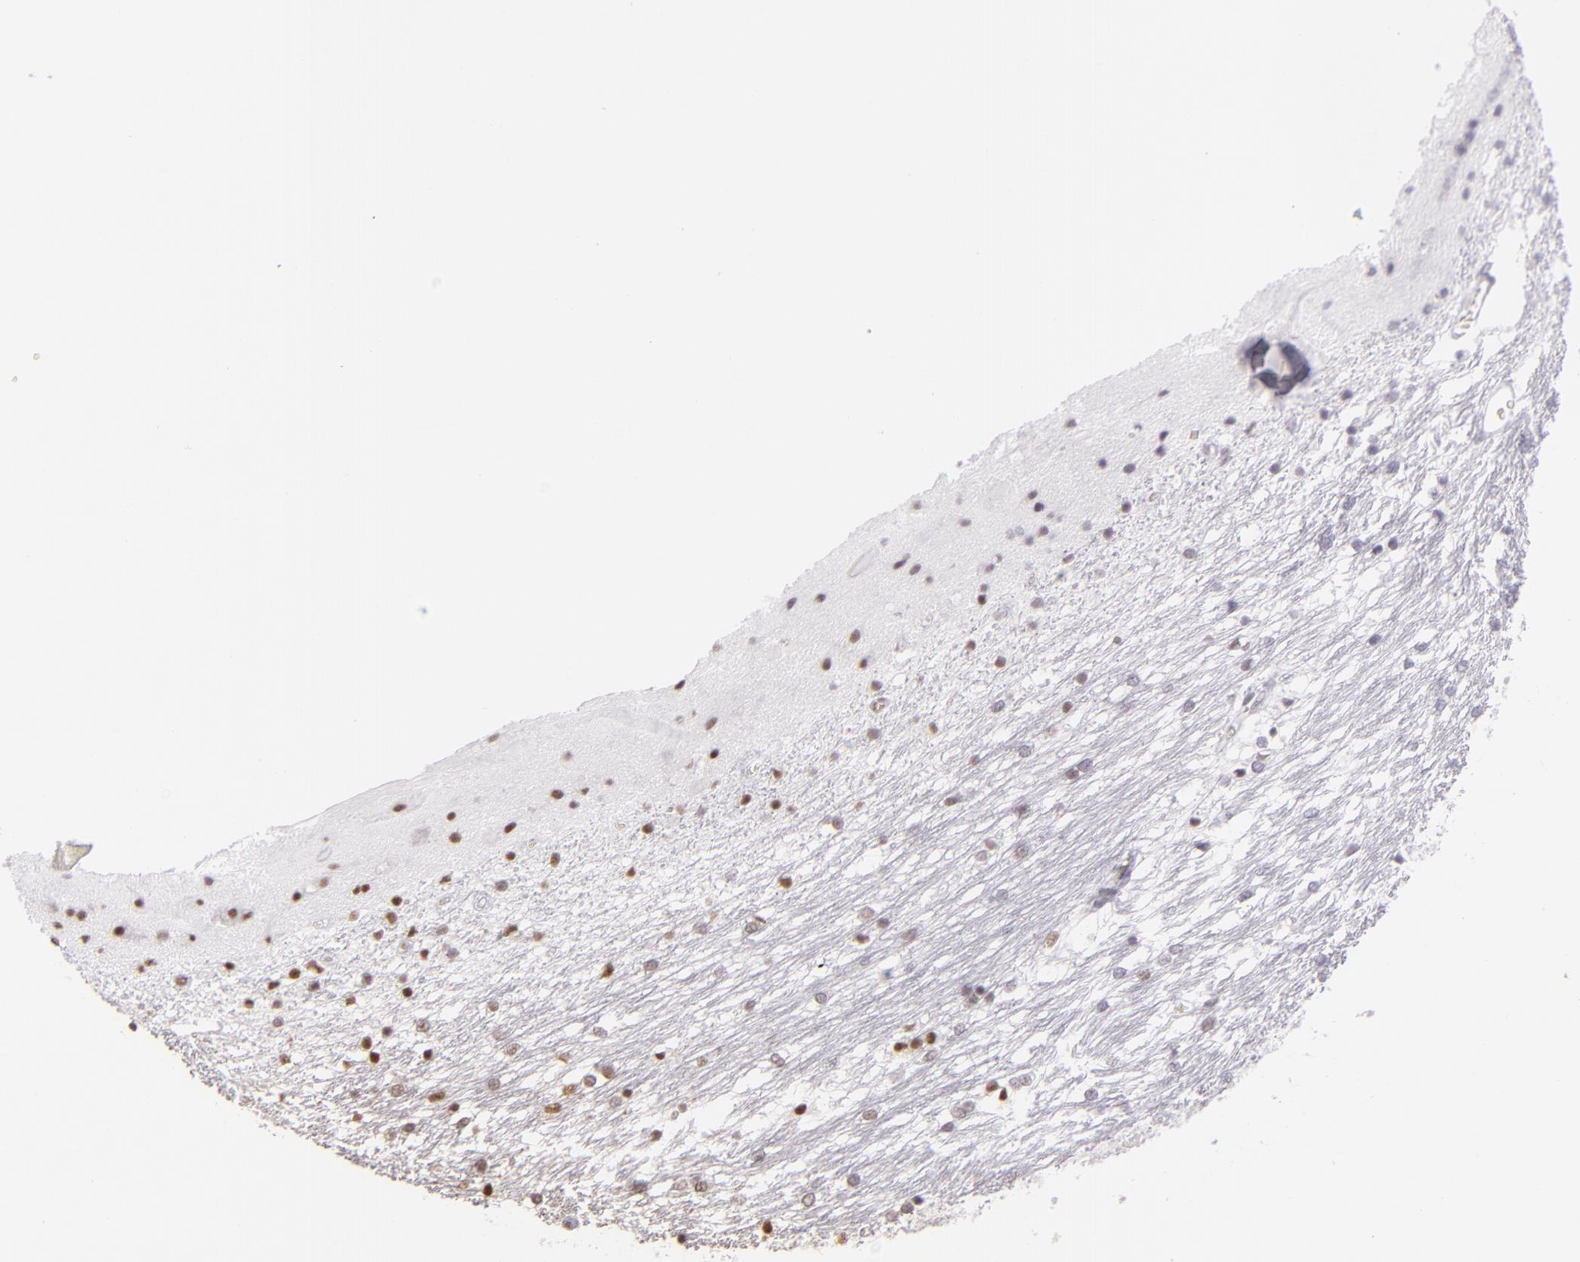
{"staining": {"intensity": "weak", "quantity": "25%-75%", "location": "nuclear"}, "tissue": "caudate", "cell_type": "Glial cells", "image_type": "normal", "snomed": [{"axis": "morphology", "description": "Normal tissue, NOS"}, {"axis": "topography", "description": "Lateral ventricle wall"}], "caption": "This micrograph reveals unremarkable caudate stained with immunohistochemistry (IHC) to label a protein in brown. The nuclear of glial cells show weak positivity for the protein. Nuclei are counter-stained blue.", "gene": "INTS6", "patient": {"sex": "female", "age": 19}}